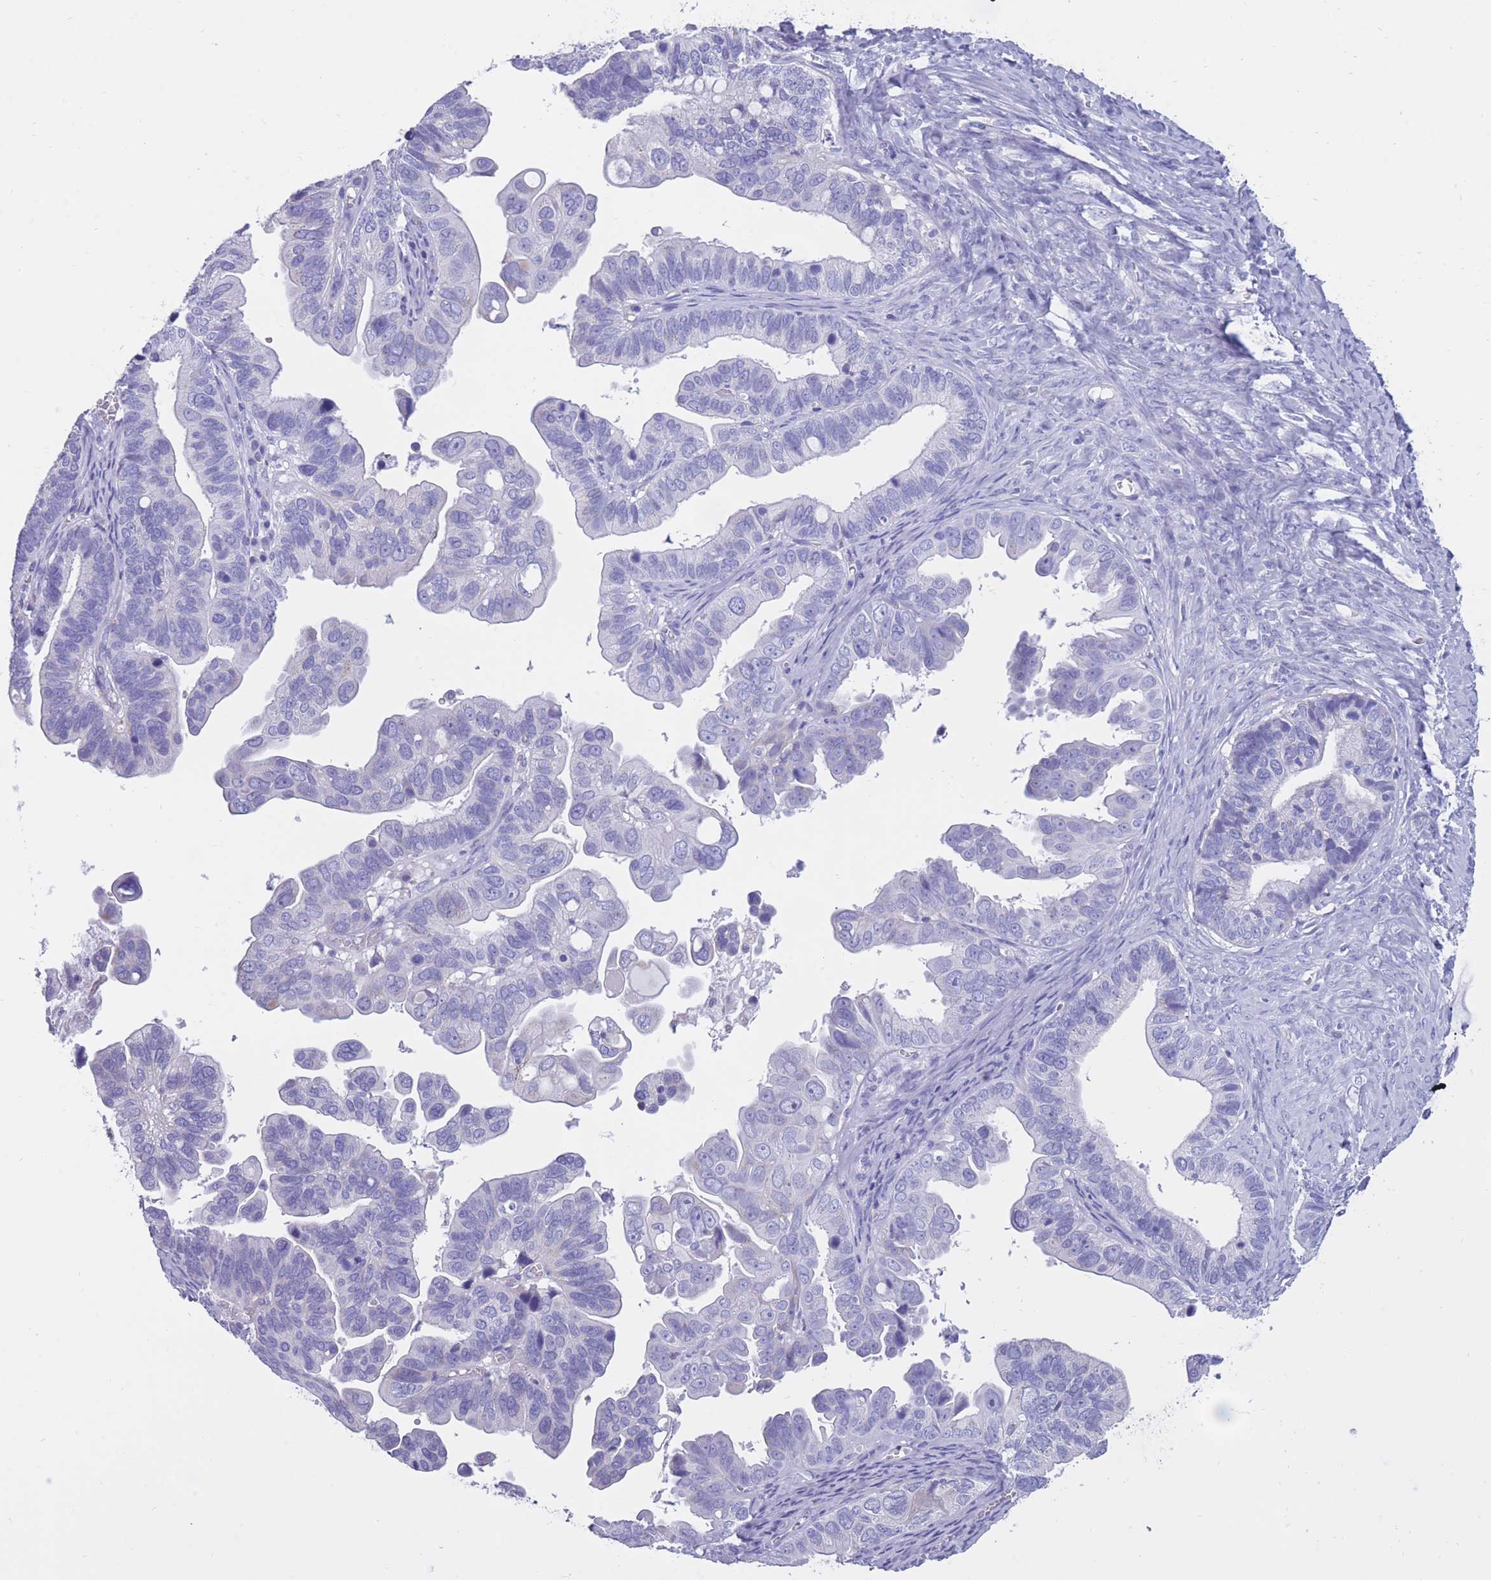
{"staining": {"intensity": "negative", "quantity": "none", "location": "none"}, "tissue": "ovarian cancer", "cell_type": "Tumor cells", "image_type": "cancer", "snomed": [{"axis": "morphology", "description": "Cystadenocarcinoma, serous, NOS"}, {"axis": "topography", "description": "Ovary"}], "caption": "Immunohistochemical staining of human ovarian cancer shows no significant expression in tumor cells.", "gene": "INTS2", "patient": {"sex": "female", "age": 56}}